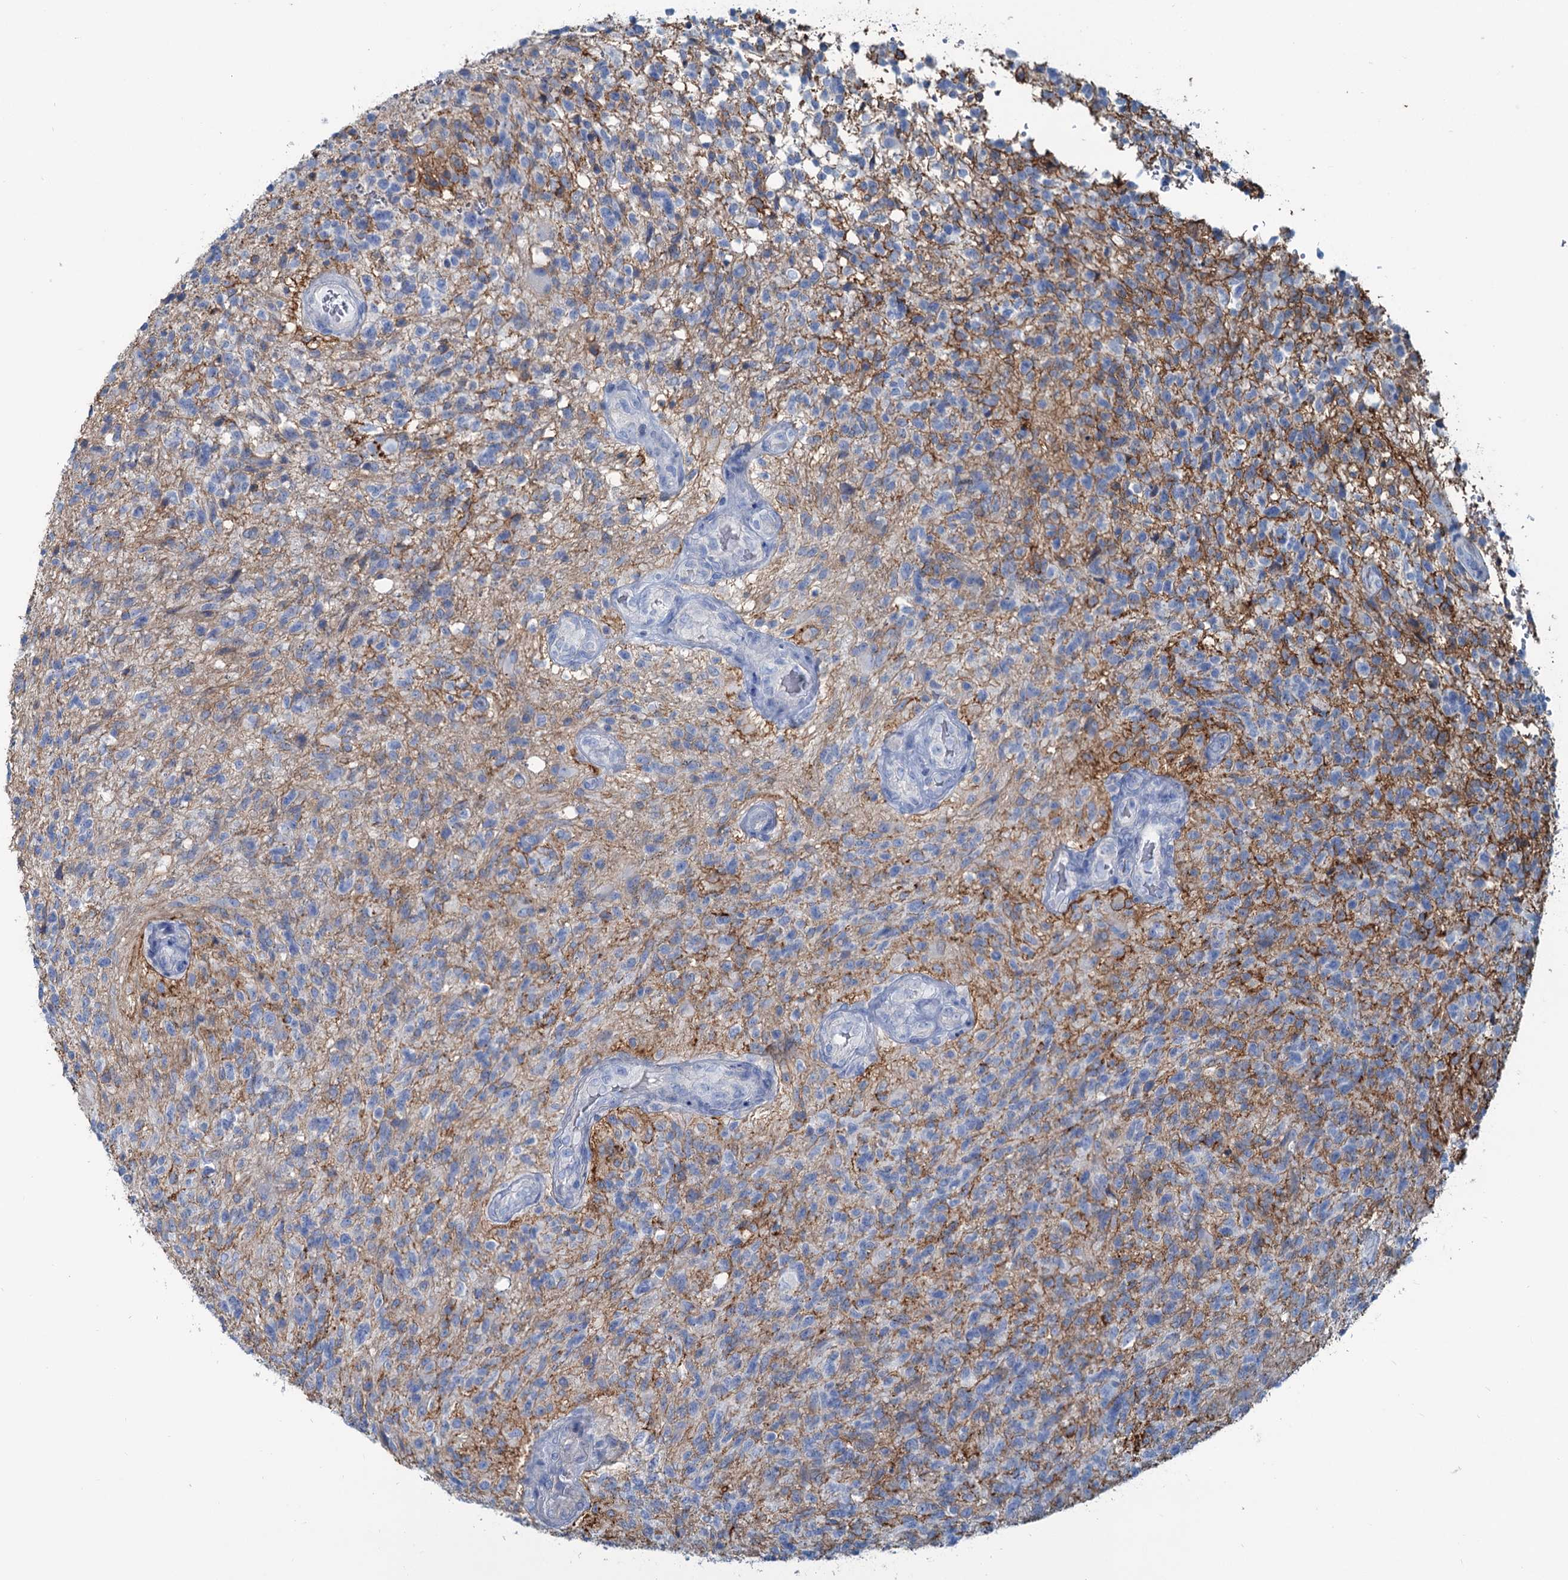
{"staining": {"intensity": "negative", "quantity": "none", "location": "none"}, "tissue": "glioma", "cell_type": "Tumor cells", "image_type": "cancer", "snomed": [{"axis": "morphology", "description": "Glioma, malignant, High grade"}, {"axis": "topography", "description": "Brain"}], "caption": "Tumor cells are negative for brown protein staining in malignant glioma (high-grade).", "gene": "SLC1A3", "patient": {"sex": "male", "age": 56}}